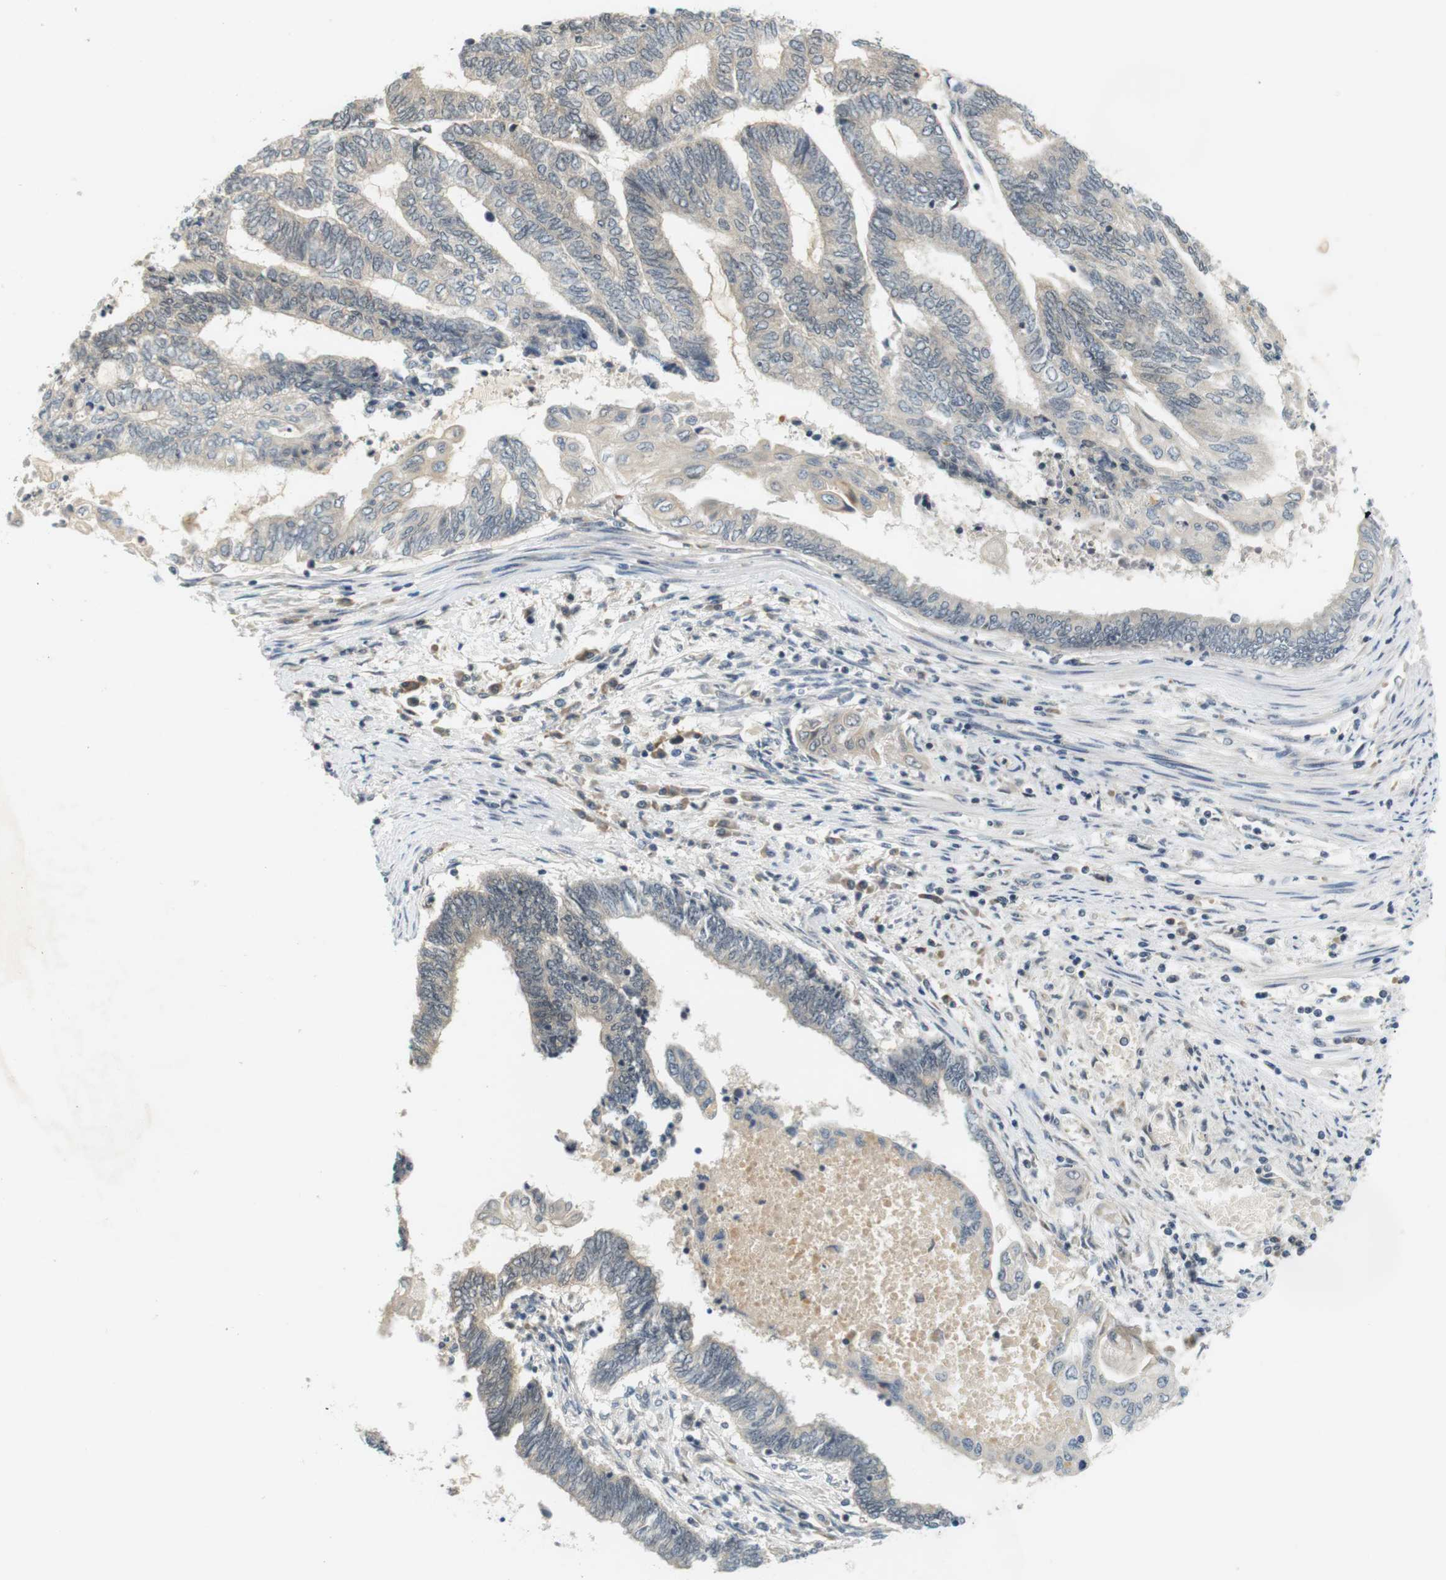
{"staining": {"intensity": "negative", "quantity": "none", "location": "none"}, "tissue": "endometrial cancer", "cell_type": "Tumor cells", "image_type": "cancer", "snomed": [{"axis": "morphology", "description": "Adenocarcinoma, NOS"}, {"axis": "topography", "description": "Uterus"}, {"axis": "topography", "description": "Endometrium"}], "caption": "There is no significant staining in tumor cells of endometrial cancer.", "gene": "WNT7A", "patient": {"sex": "female", "age": 70}}